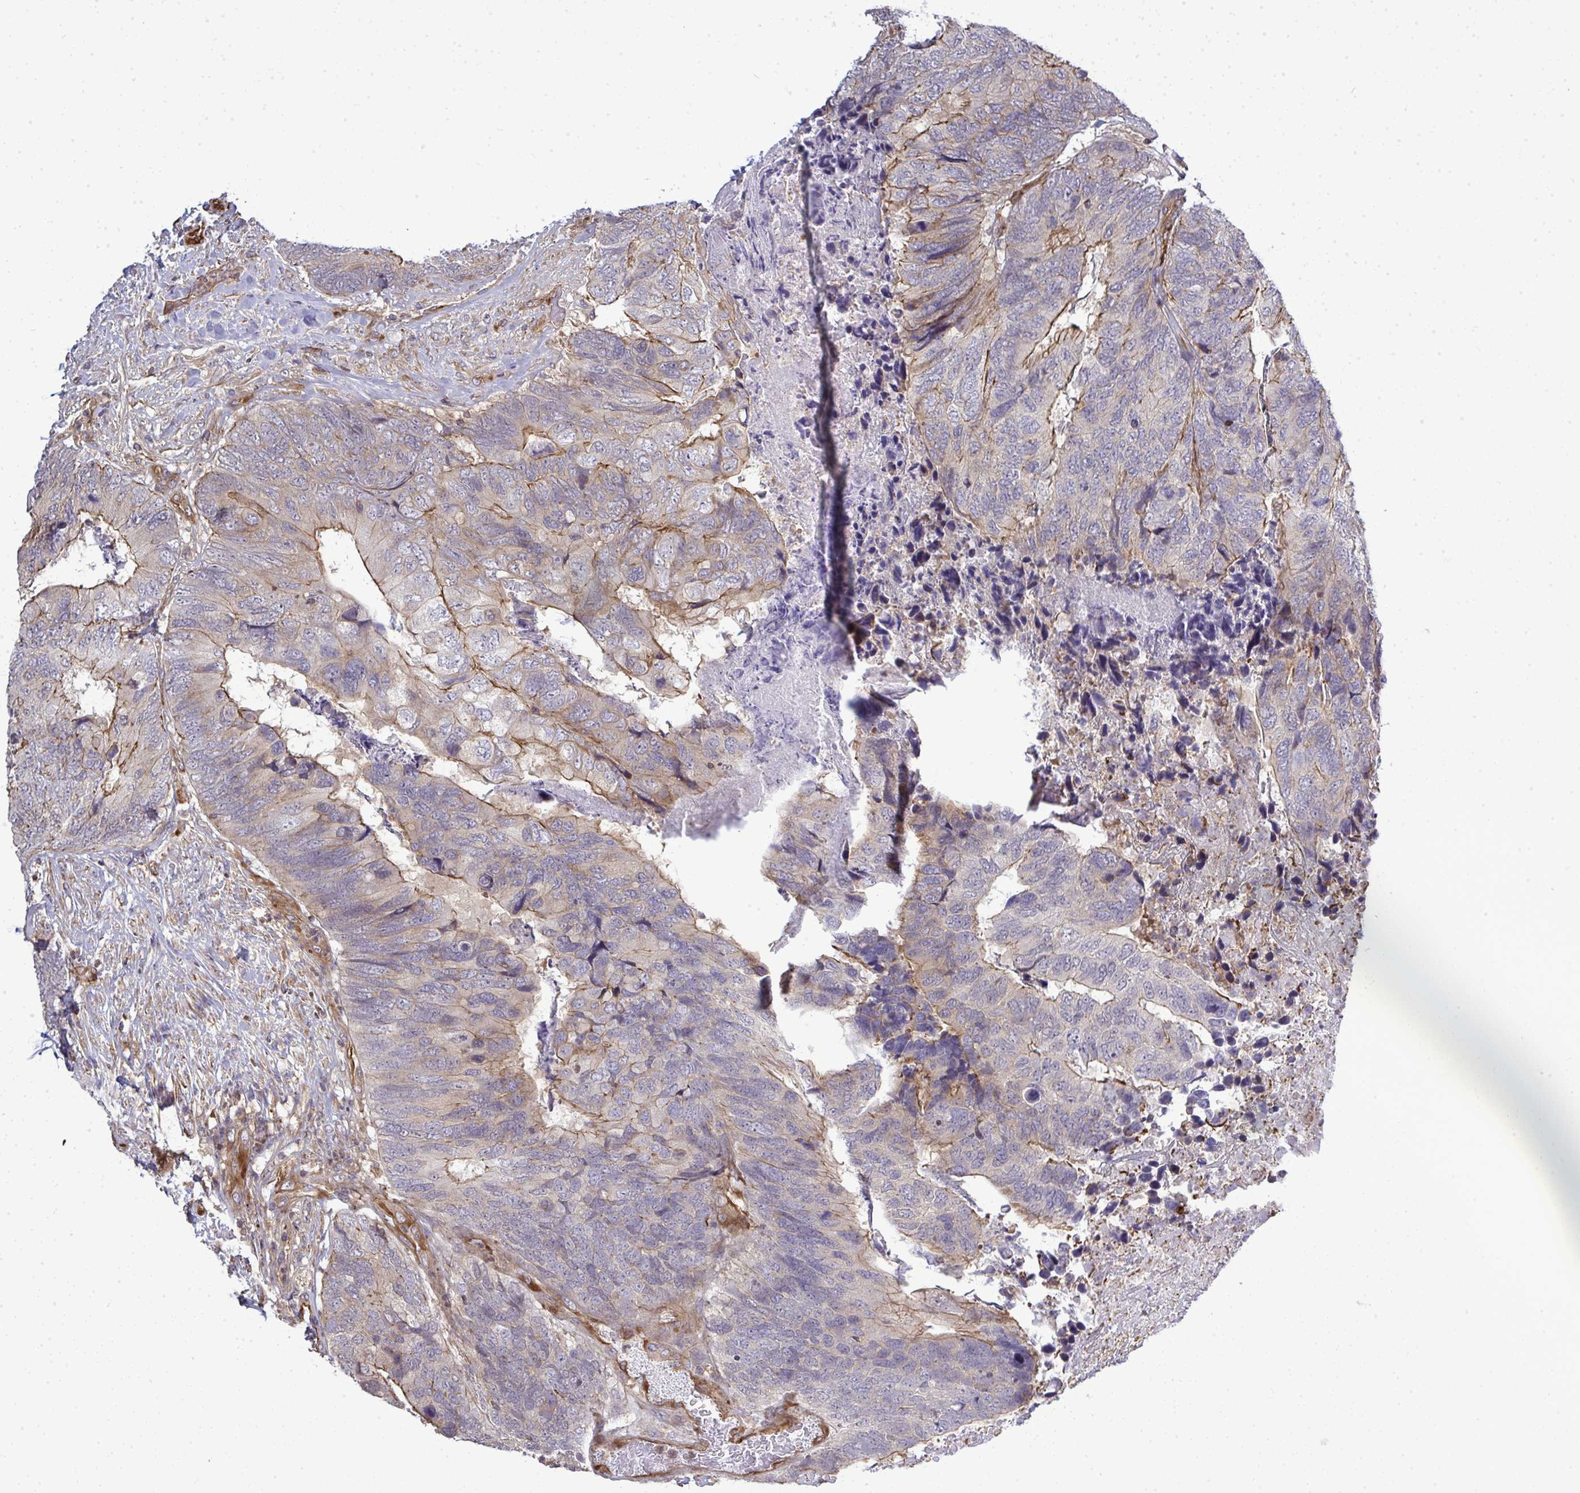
{"staining": {"intensity": "moderate", "quantity": "25%-75%", "location": "cytoplasmic/membranous"}, "tissue": "breast cancer", "cell_type": "Tumor cells", "image_type": "cancer", "snomed": [{"axis": "morphology", "description": "Lobular carcinoma"}, {"axis": "topography", "description": "Breast"}], "caption": "IHC of breast lobular carcinoma exhibits medium levels of moderate cytoplasmic/membranous staining in about 25%-75% of tumor cells.", "gene": "FUT10", "patient": {"sex": "female", "age": 59}}